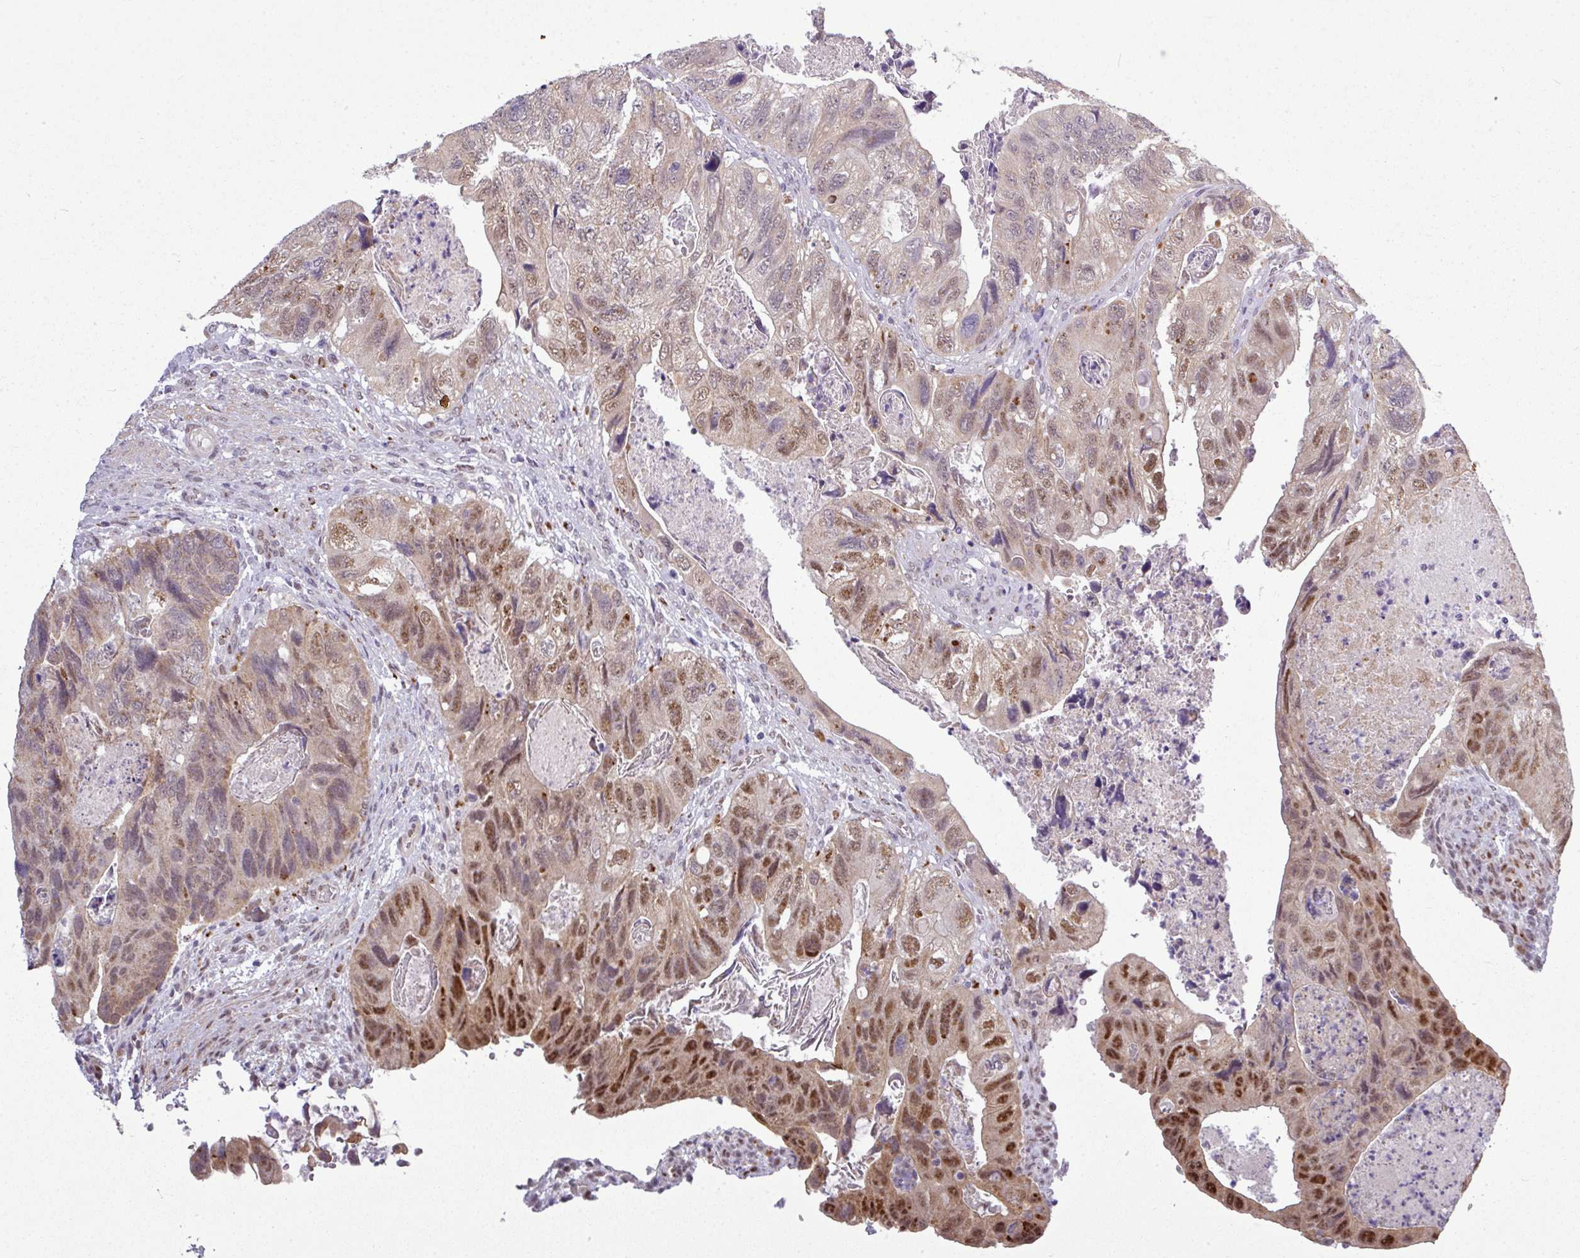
{"staining": {"intensity": "moderate", "quantity": "25%-75%", "location": "cytoplasmic/membranous,nuclear"}, "tissue": "colorectal cancer", "cell_type": "Tumor cells", "image_type": "cancer", "snomed": [{"axis": "morphology", "description": "Adenocarcinoma, NOS"}, {"axis": "topography", "description": "Rectum"}], "caption": "About 25%-75% of tumor cells in adenocarcinoma (colorectal) display moderate cytoplasmic/membranous and nuclear protein positivity as visualized by brown immunohistochemical staining.", "gene": "ZNF217", "patient": {"sex": "male", "age": 63}}